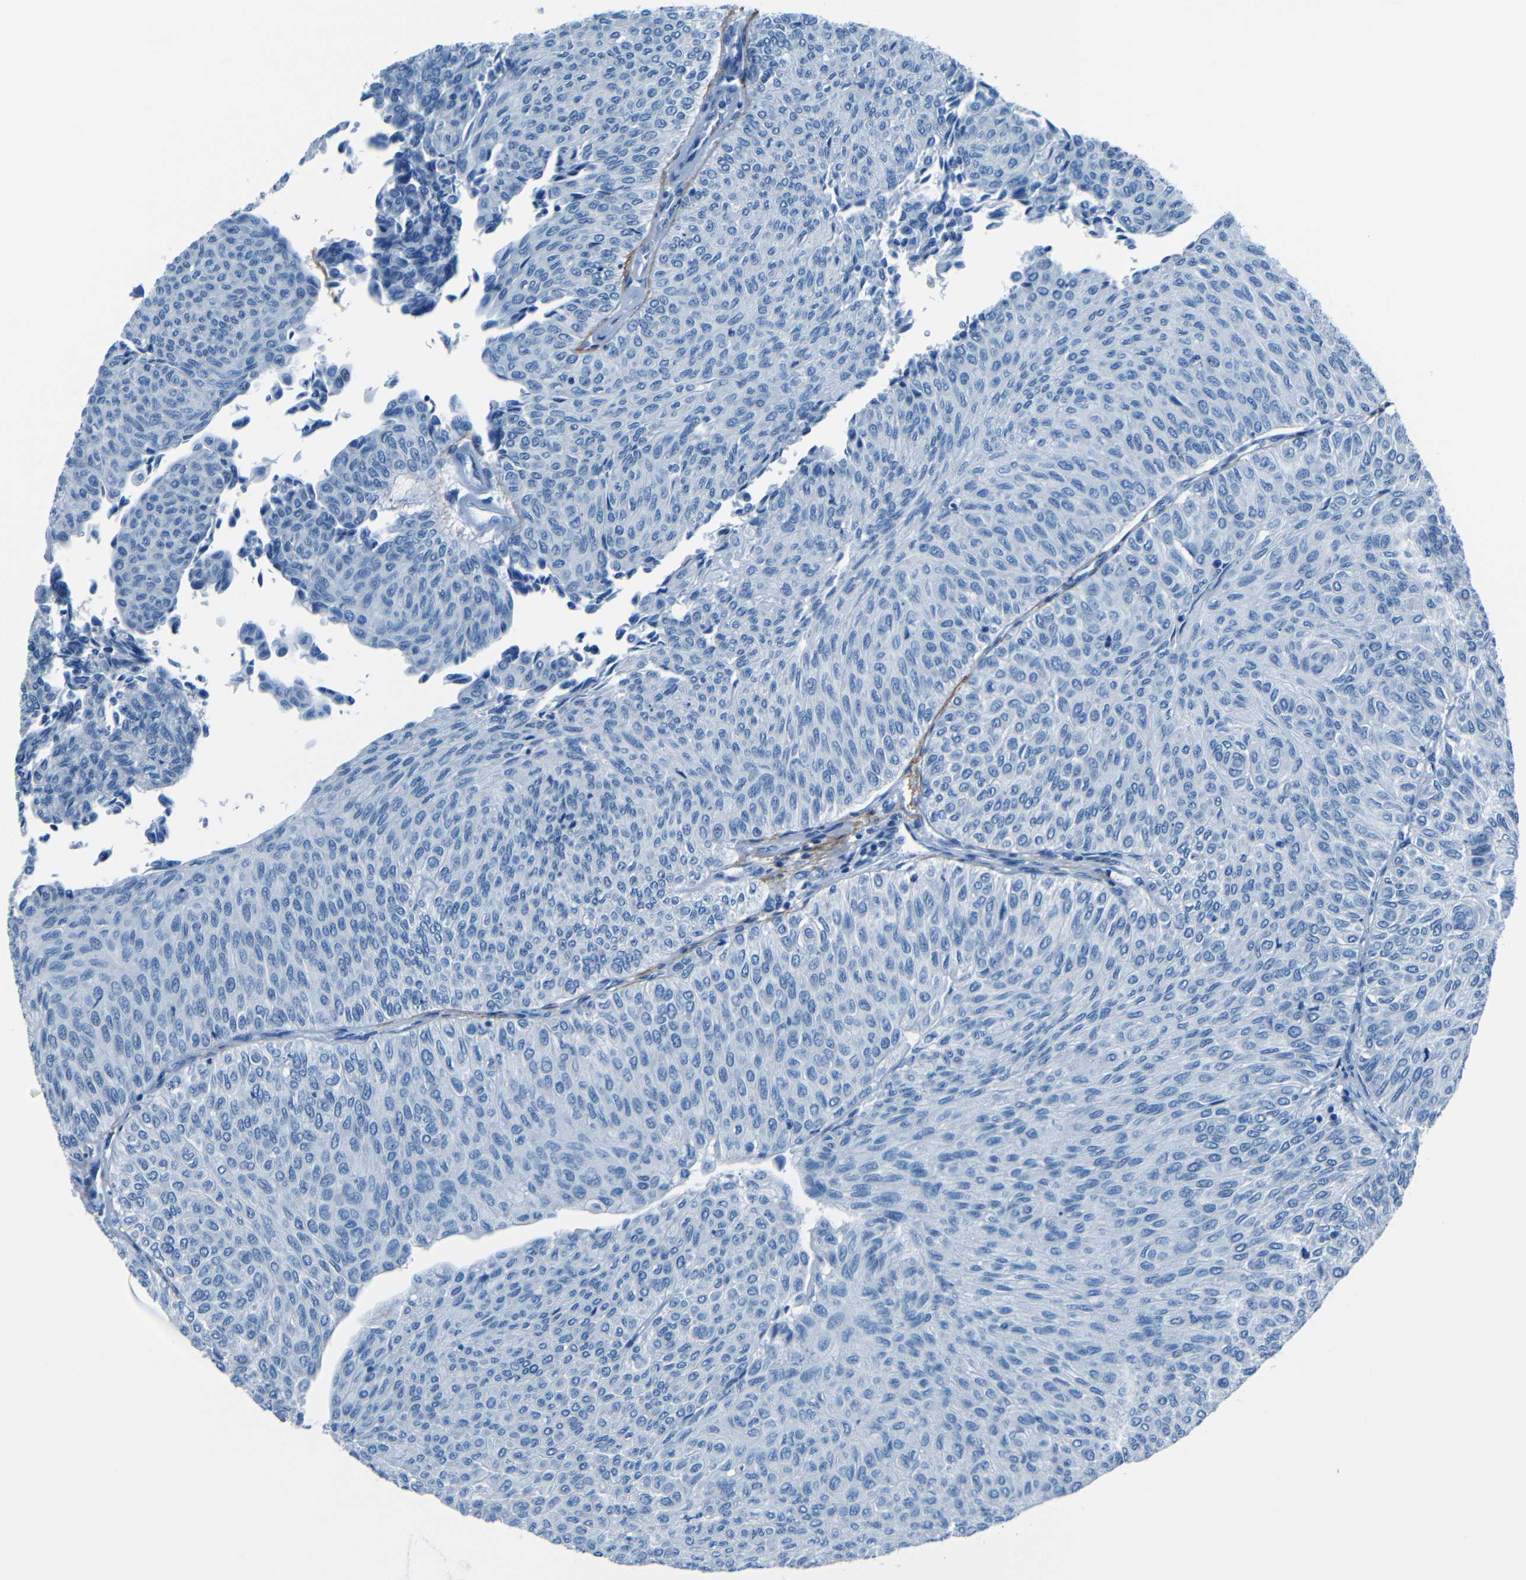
{"staining": {"intensity": "negative", "quantity": "none", "location": "none"}, "tissue": "urothelial cancer", "cell_type": "Tumor cells", "image_type": "cancer", "snomed": [{"axis": "morphology", "description": "Urothelial carcinoma, Low grade"}, {"axis": "topography", "description": "Urinary bladder"}], "caption": "The histopathology image exhibits no staining of tumor cells in low-grade urothelial carcinoma. (DAB (3,3'-diaminobenzidine) immunohistochemistry with hematoxylin counter stain).", "gene": "FBN2", "patient": {"sex": "male", "age": 78}}